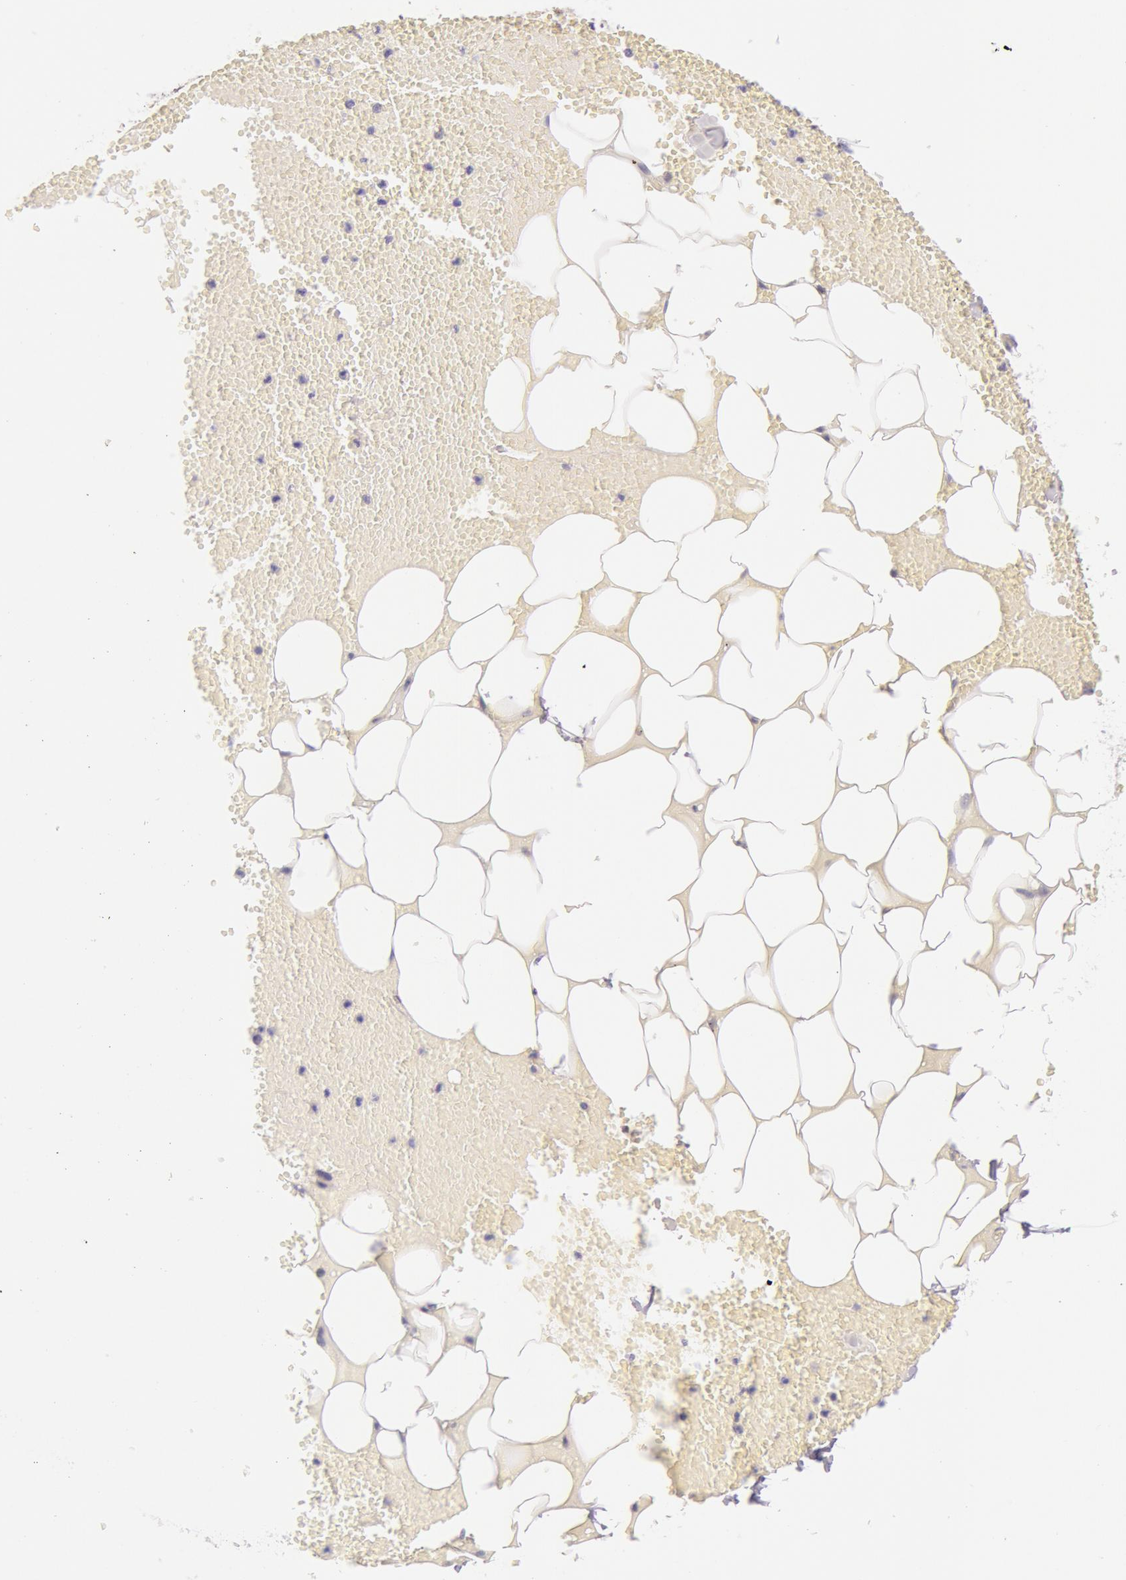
{"staining": {"intensity": "negative", "quantity": "none", "location": "none"}, "tissue": "adipose tissue", "cell_type": "Adipocytes", "image_type": "normal", "snomed": [{"axis": "morphology", "description": "Normal tissue, NOS"}, {"axis": "morphology", "description": "Inflammation, NOS"}, {"axis": "topography", "description": "Lymph node"}, {"axis": "topography", "description": "Peripheral nerve tissue"}], "caption": "Adipose tissue stained for a protein using IHC shows no staining adipocytes.", "gene": "KRT18", "patient": {"sex": "male", "age": 52}}